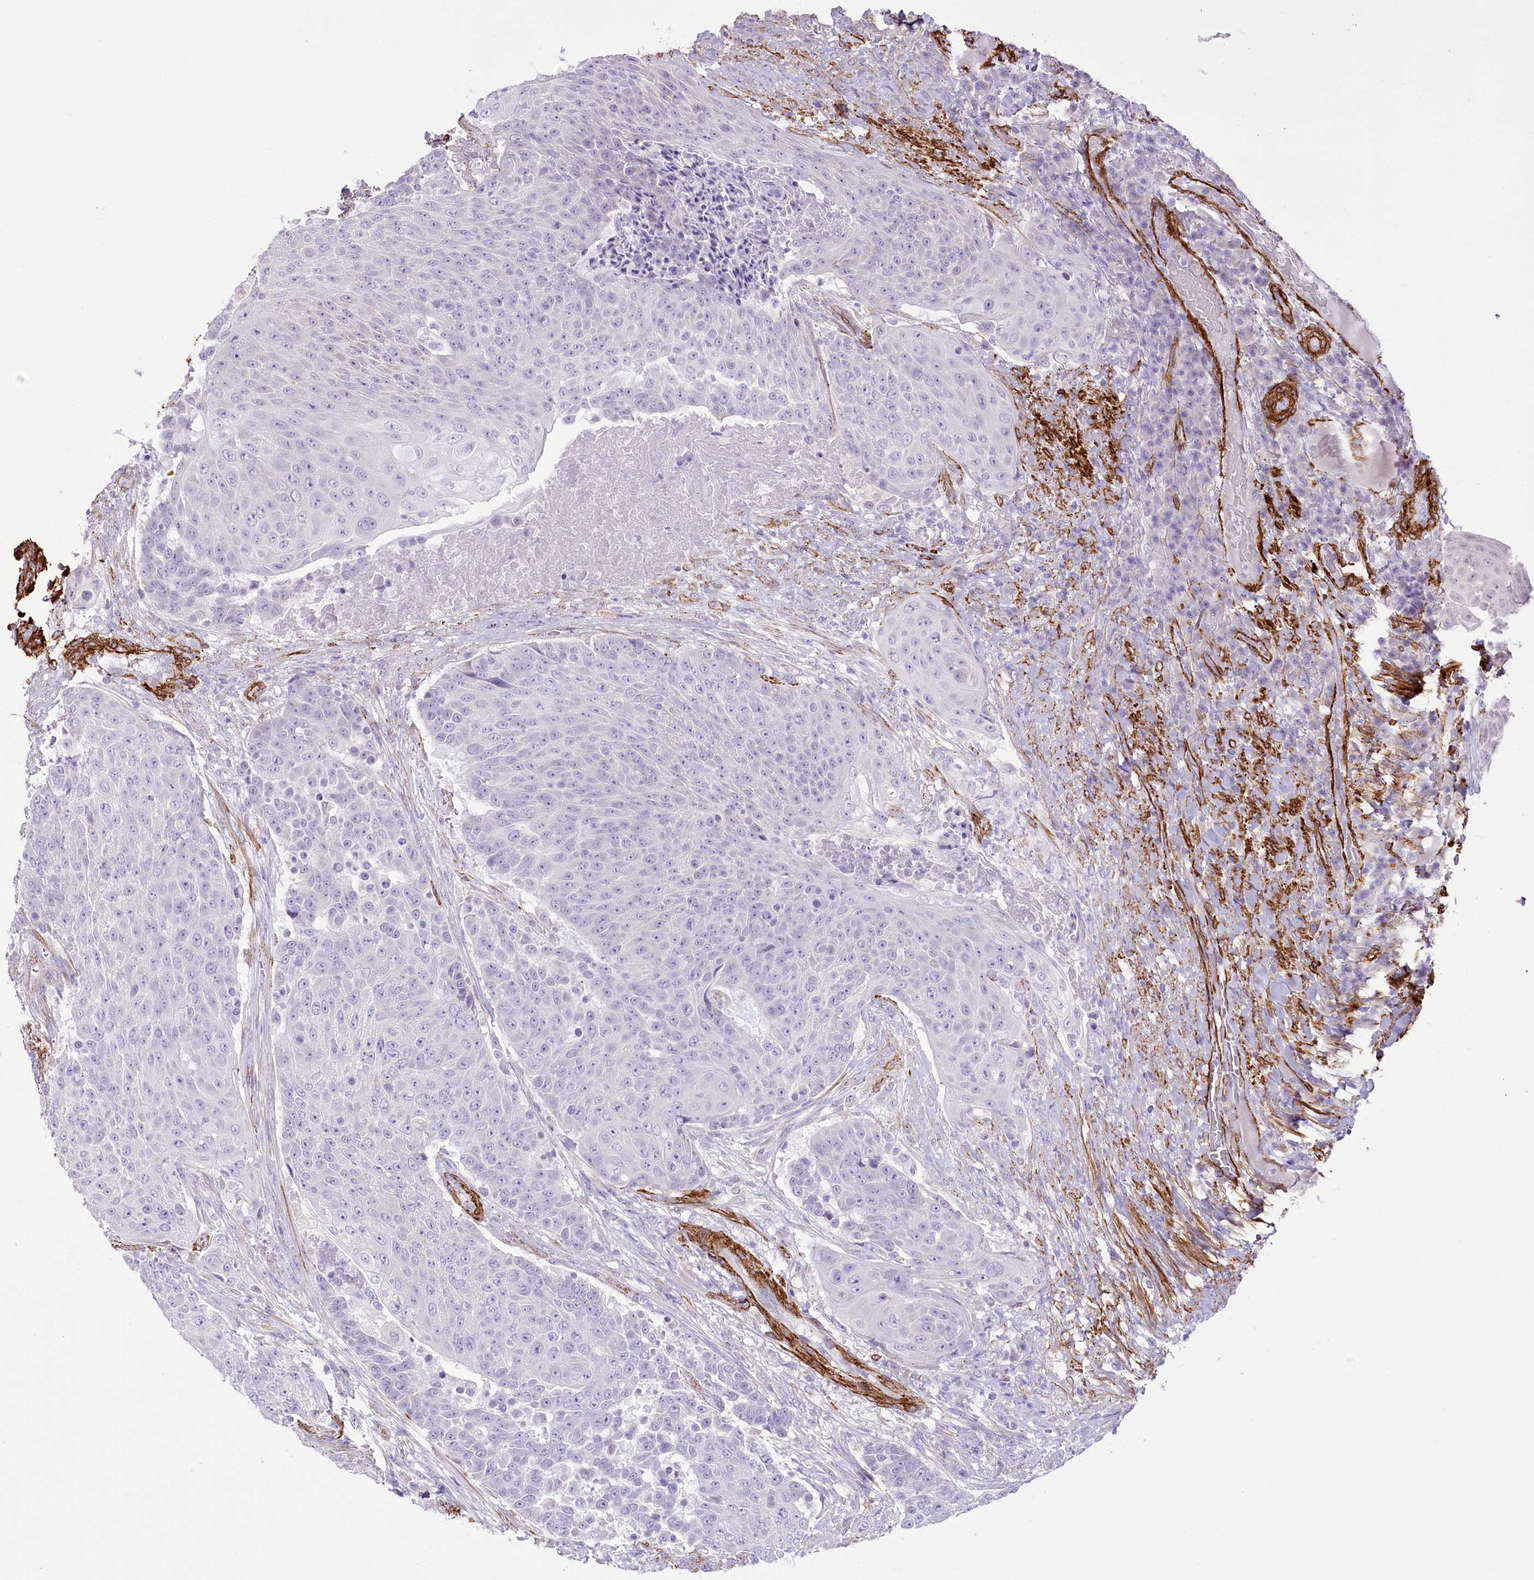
{"staining": {"intensity": "negative", "quantity": "none", "location": "none"}, "tissue": "urothelial cancer", "cell_type": "Tumor cells", "image_type": "cancer", "snomed": [{"axis": "morphology", "description": "Urothelial carcinoma, High grade"}, {"axis": "topography", "description": "Urinary bladder"}], "caption": "The immunohistochemistry (IHC) photomicrograph has no significant staining in tumor cells of urothelial cancer tissue.", "gene": "SYNPO2", "patient": {"sex": "female", "age": 63}}